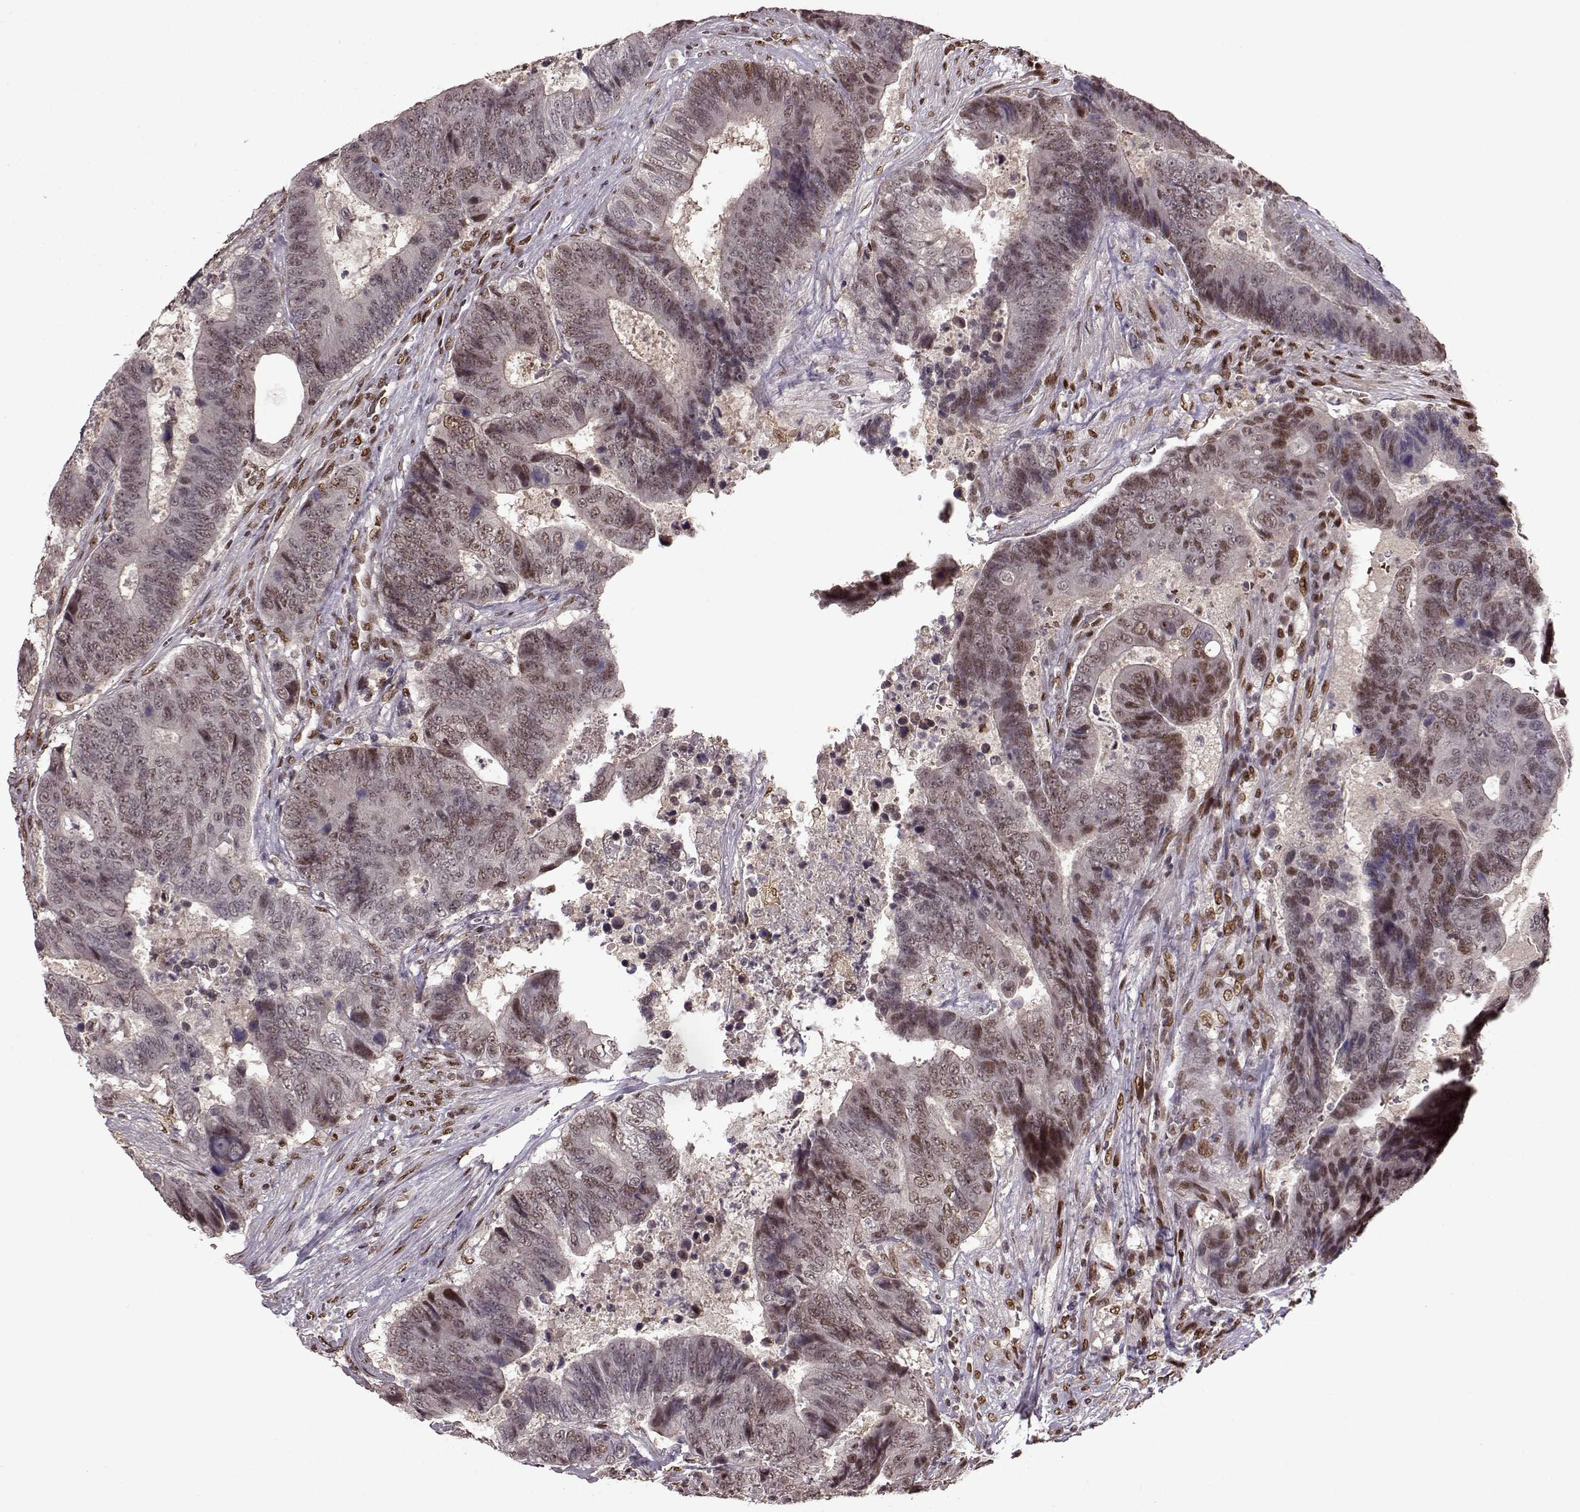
{"staining": {"intensity": "weak", "quantity": ">75%", "location": "nuclear"}, "tissue": "colorectal cancer", "cell_type": "Tumor cells", "image_type": "cancer", "snomed": [{"axis": "morphology", "description": "Adenocarcinoma, NOS"}, {"axis": "topography", "description": "Colon"}], "caption": "Weak nuclear expression for a protein is appreciated in approximately >75% of tumor cells of colorectal cancer using immunohistochemistry (IHC).", "gene": "FTO", "patient": {"sex": "female", "age": 48}}